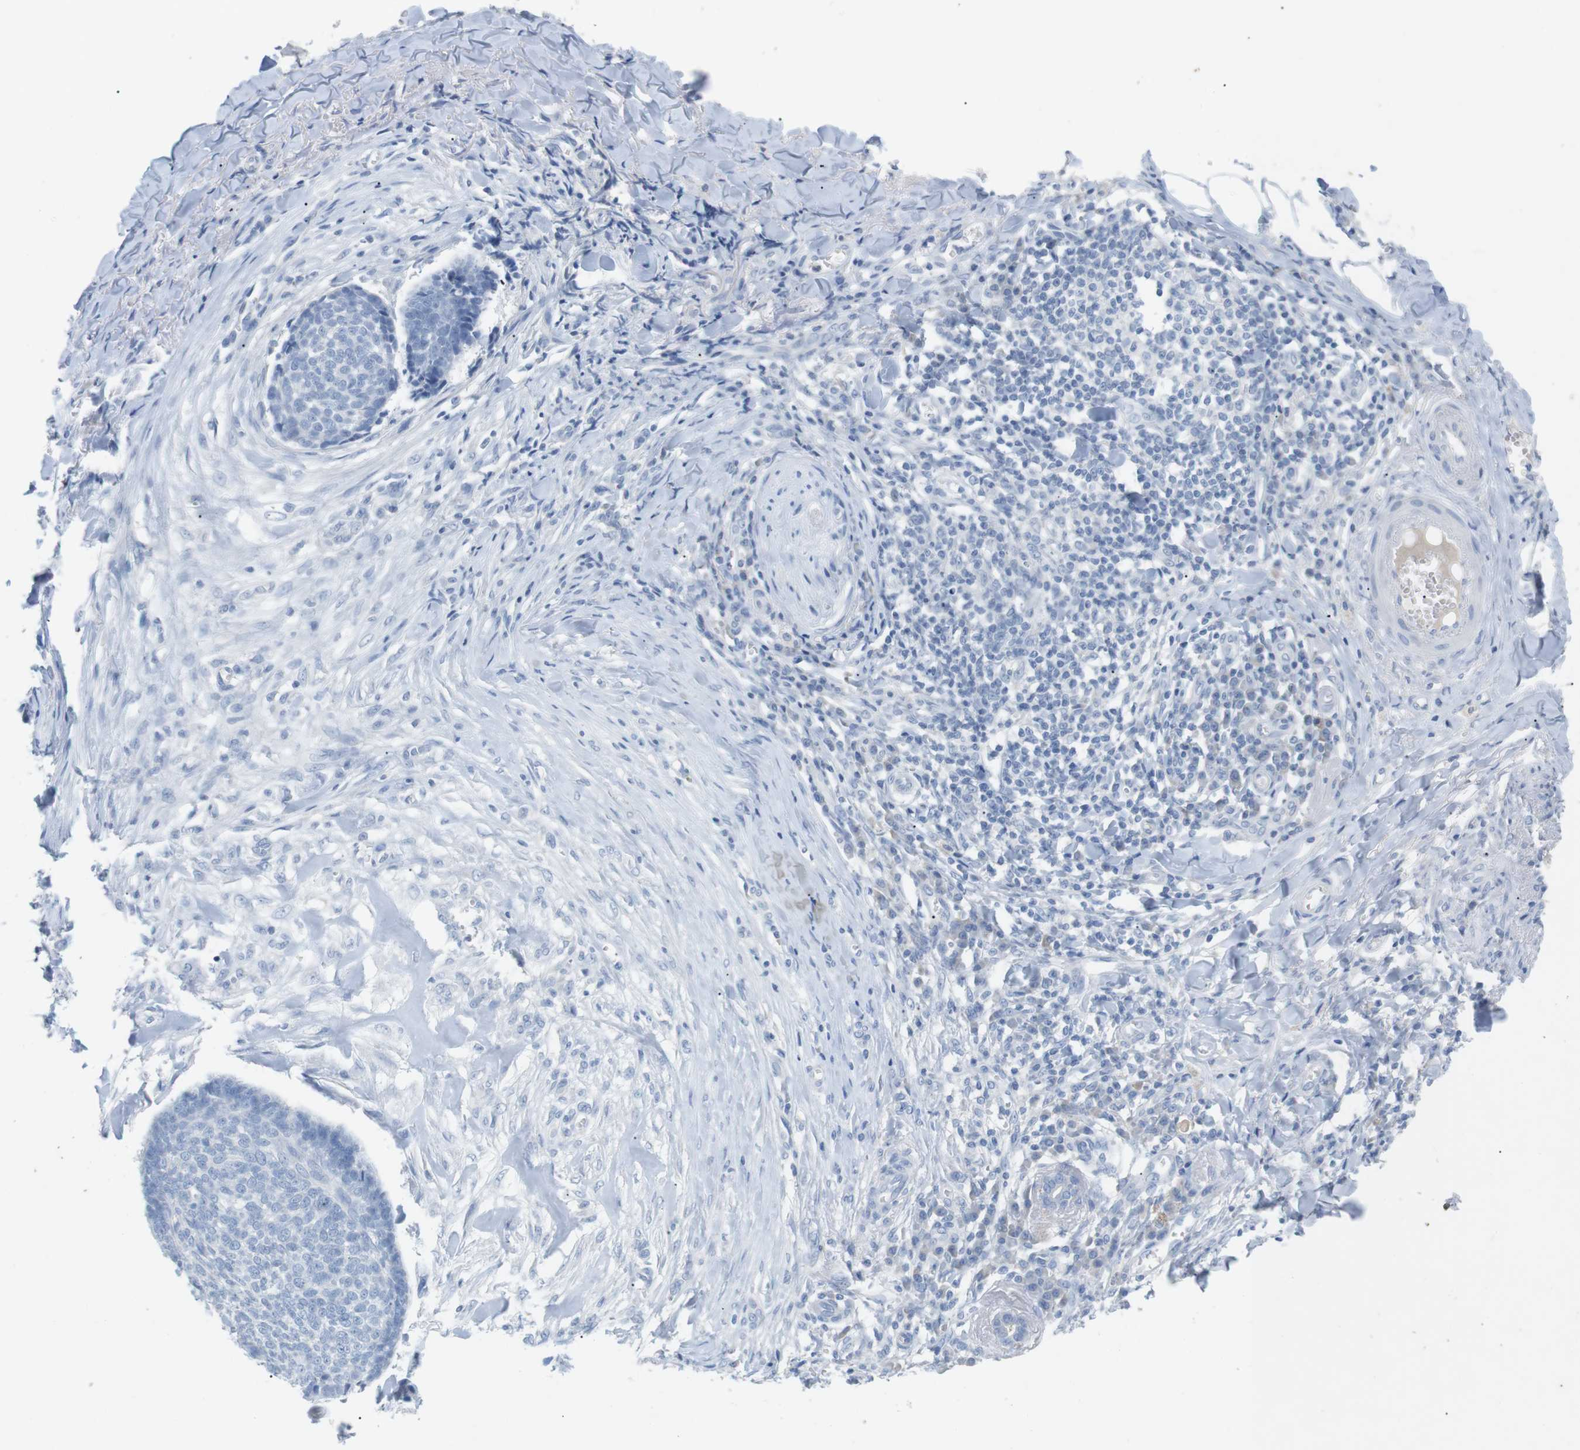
{"staining": {"intensity": "negative", "quantity": "none", "location": "none"}, "tissue": "skin cancer", "cell_type": "Tumor cells", "image_type": "cancer", "snomed": [{"axis": "morphology", "description": "Basal cell carcinoma"}, {"axis": "topography", "description": "Skin"}], "caption": "Immunohistochemistry histopathology image of neoplastic tissue: human basal cell carcinoma (skin) stained with DAB (3,3'-diaminobenzidine) demonstrates no significant protein staining in tumor cells. (DAB IHC visualized using brightfield microscopy, high magnification).", "gene": "HBG2", "patient": {"sex": "male", "age": 84}}